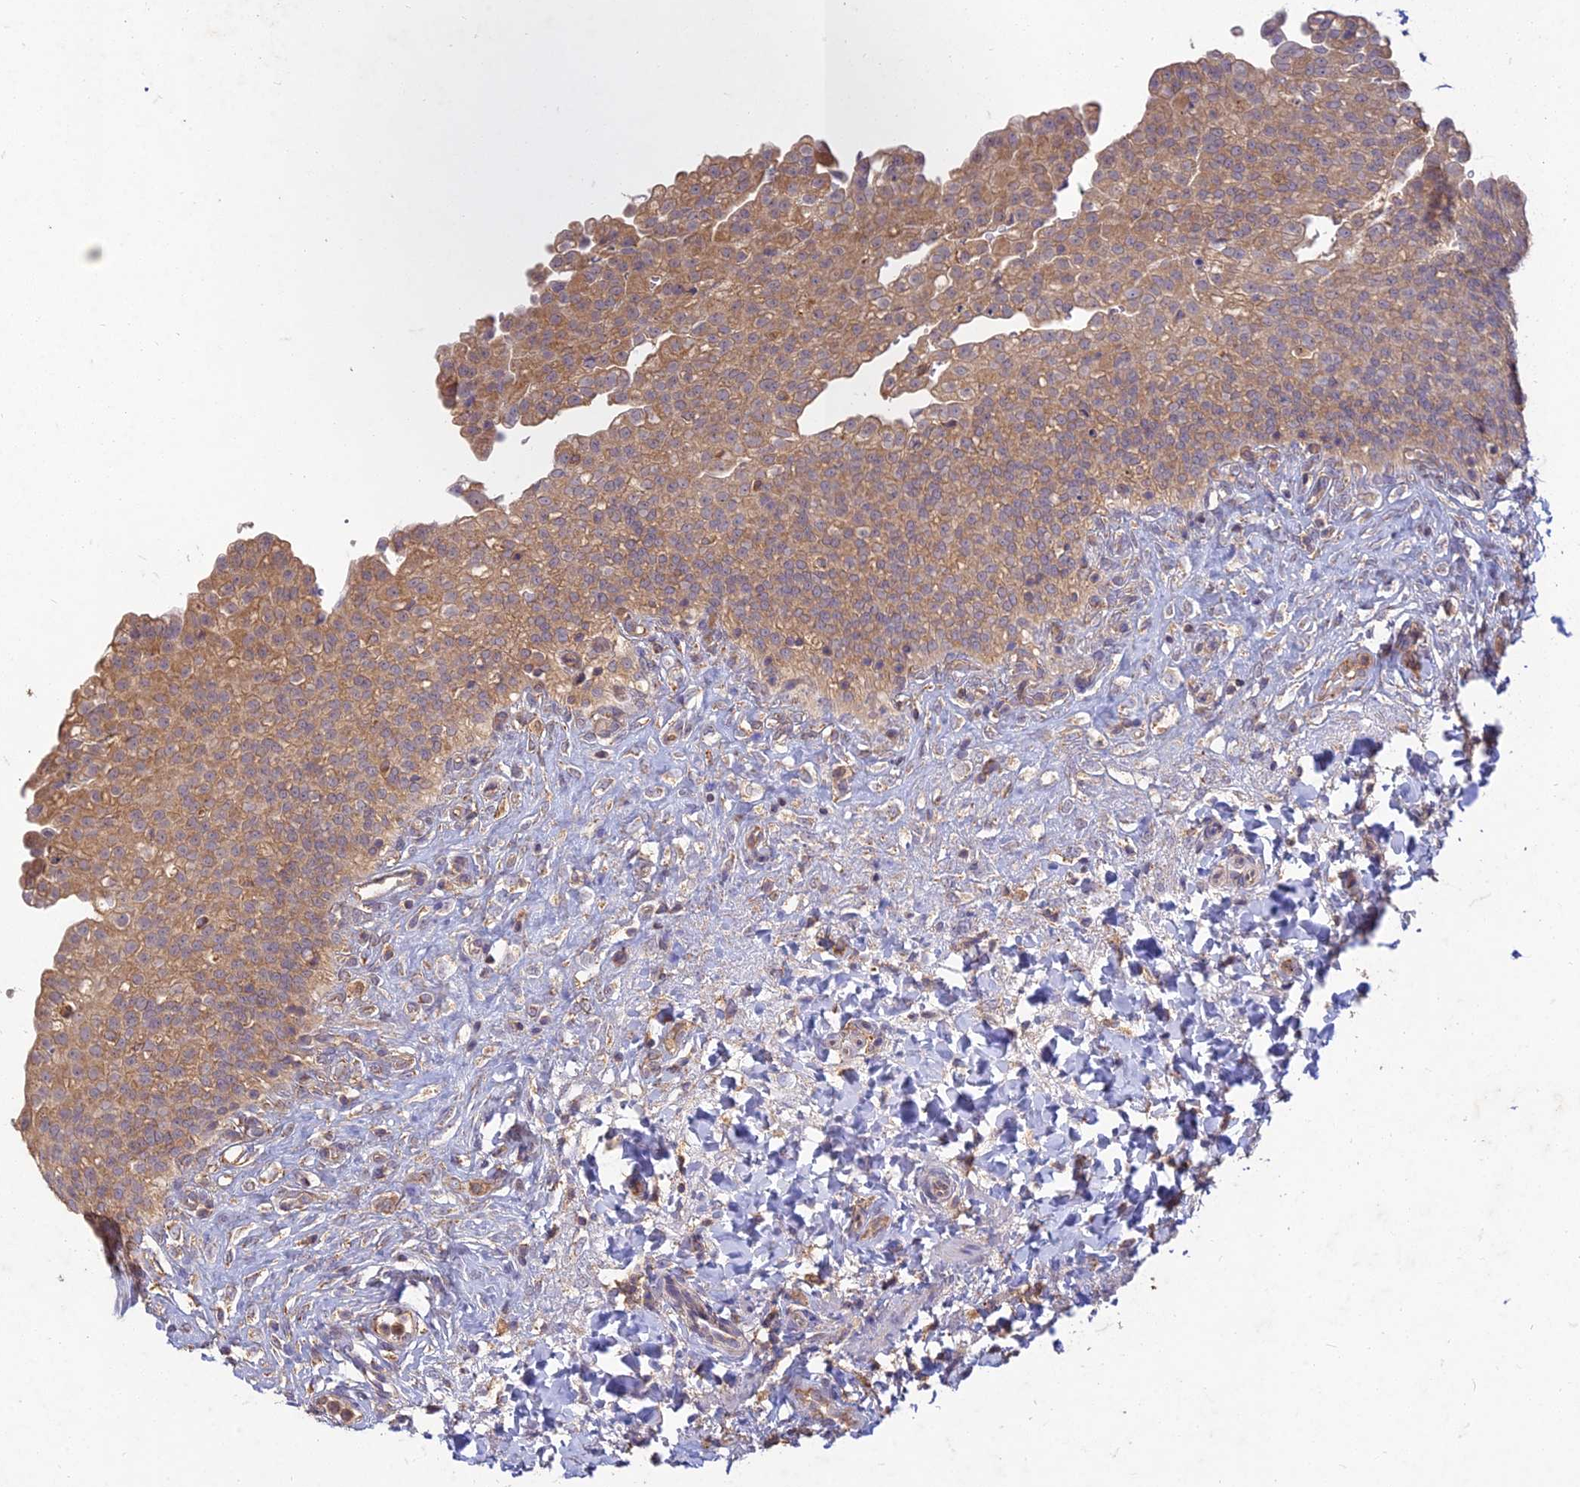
{"staining": {"intensity": "moderate", "quantity": "25%-75%", "location": "cytoplasmic/membranous"}, "tissue": "urinary bladder", "cell_type": "Urothelial cells", "image_type": "normal", "snomed": [{"axis": "morphology", "description": "Urothelial carcinoma, High grade"}, {"axis": "topography", "description": "Urinary bladder"}], "caption": "IHC histopathology image of unremarkable urinary bladder stained for a protein (brown), which reveals medium levels of moderate cytoplasmic/membranous expression in approximately 25%-75% of urothelial cells.", "gene": "NXNL2", "patient": {"sex": "male", "age": 46}}